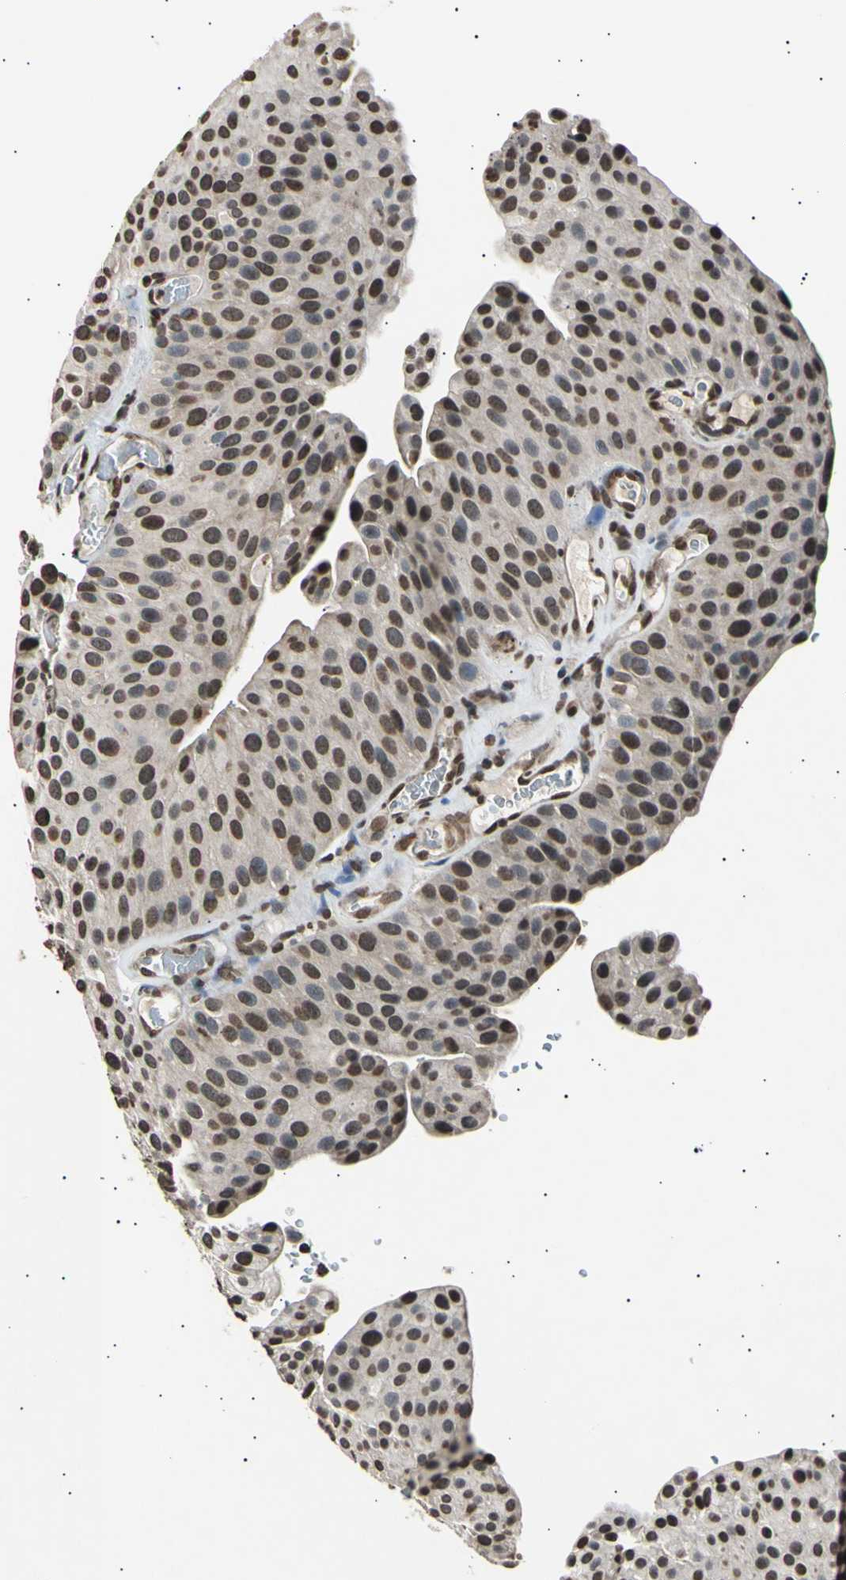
{"staining": {"intensity": "strong", "quantity": ">75%", "location": "cytoplasmic/membranous,nuclear"}, "tissue": "urothelial cancer", "cell_type": "Tumor cells", "image_type": "cancer", "snomed": [{"axis": "morphology", "description": "Urothelial carcinoma, Low grade"}, {"axis": "topography", "description": "Smooth muscle"}, {"axis": "topography", "description": "Urinary bladder"}], "caption": "This histopathology image exhibits IHC staining of human urothelial cancer, with high strong cytoplasmic/membranous and nuclear positivity in about >75% of tumor cells.", "gene": "ANAPC7", "patient": {"sex": "male", "age": 60}}